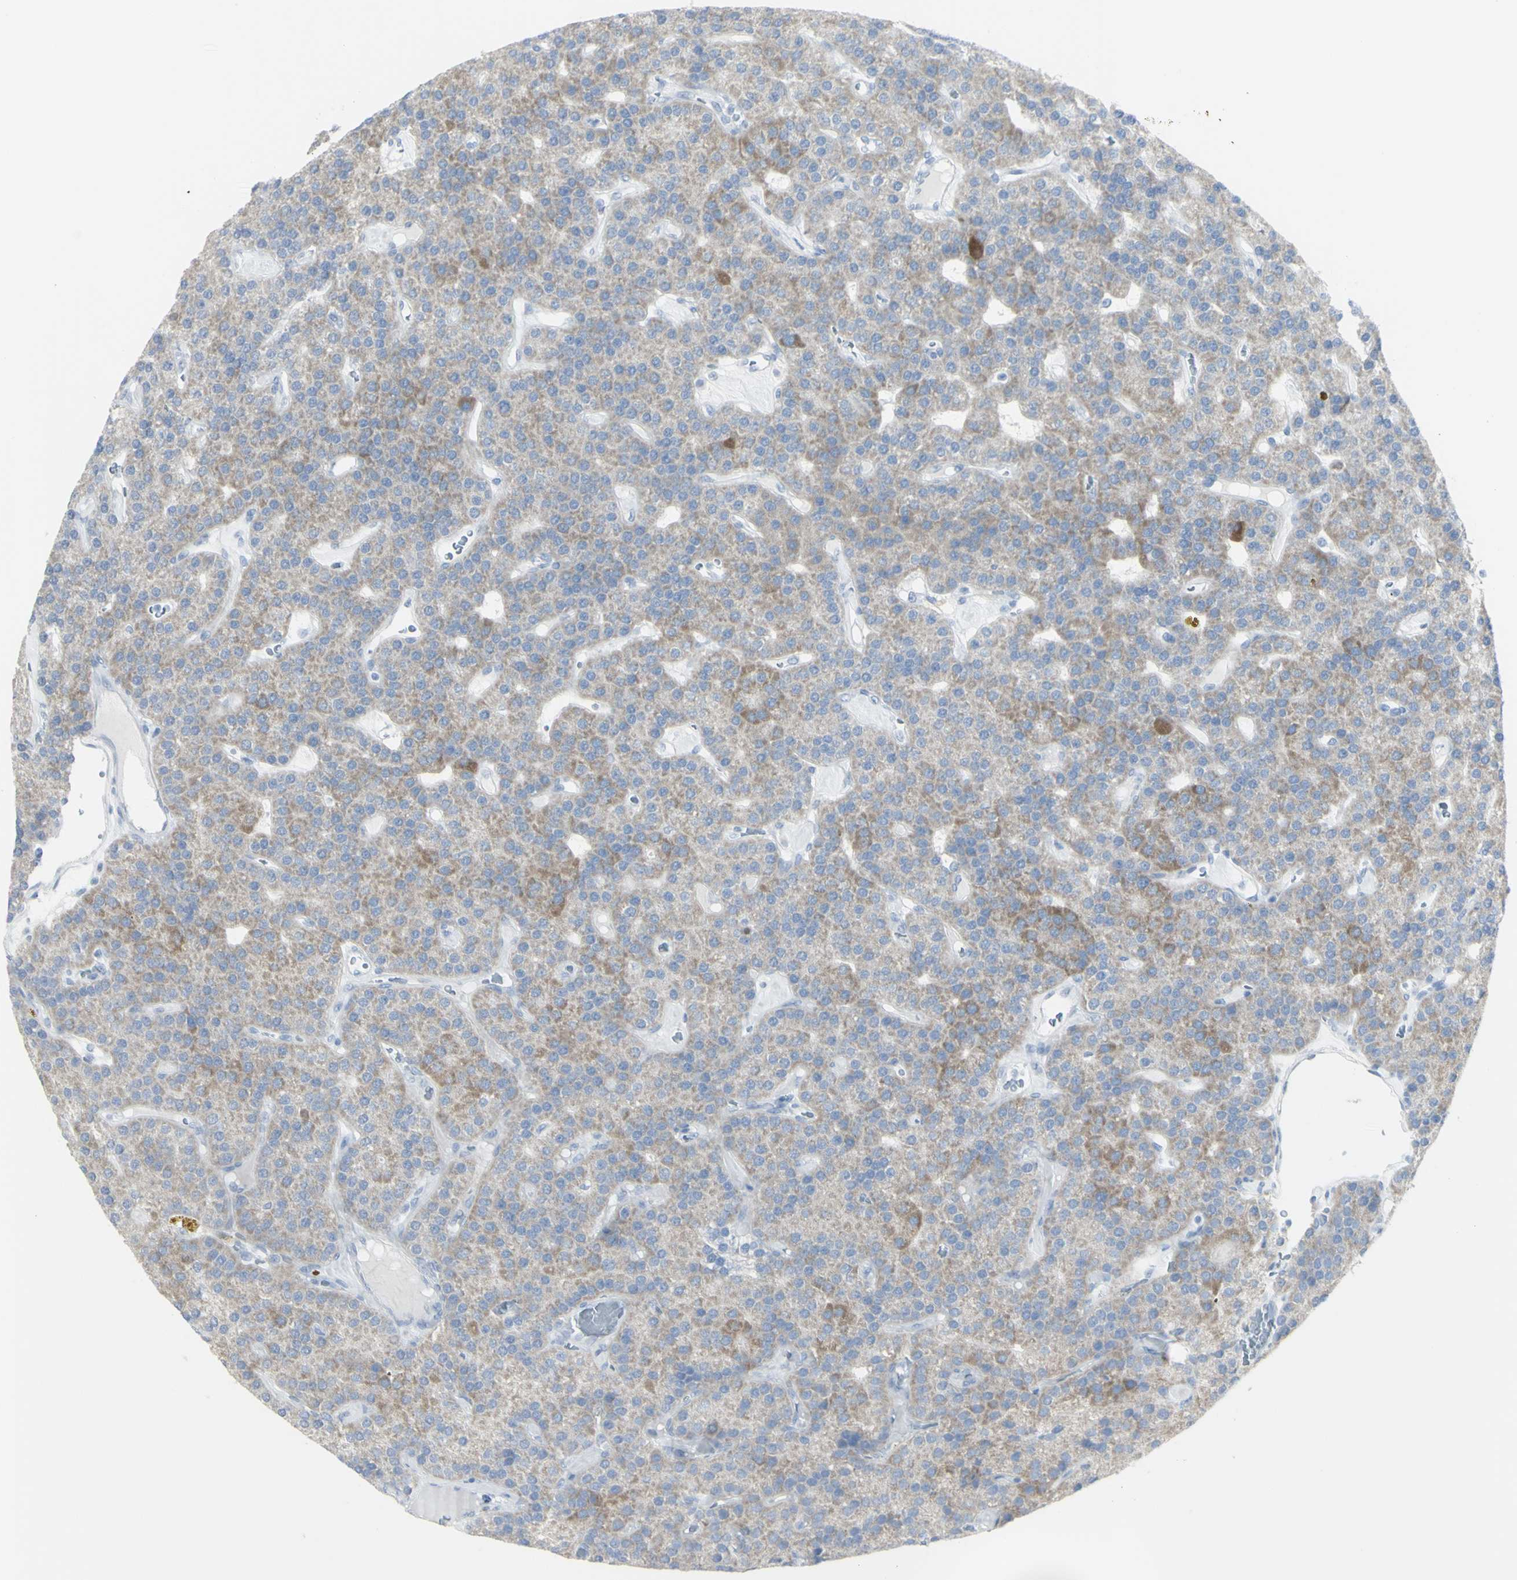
{"staining": {"intensity": "weak", "quantity": ">75%", "location": "cytoplasmic/membranous"}, "tissue": "parathyroid gland", "cell_type": "Glandular cells", "image_type": "normal", "snomed": [{"axis": "morphology", "description": "Normal tissue, NOS"}, {"axis": "morphology", "description": "Adenoma, NOS"}, {"axis": "topography", "description": "Parathyroid gland"}], "caption": "DAB immunohistochemical staining of unremarkable human parathyroid gland displays weak cytoplasmic/membranous protein staining in about >75% of glandular cells. The staining is performed using DAB (3,3'-diaminobenzidine) brown chromogen to label protein expression. The nuclei are counter-stained blue using hematoxylin.", "gene": "ENSG00000198211", "patient": {"sex": "female", "age": 86}}